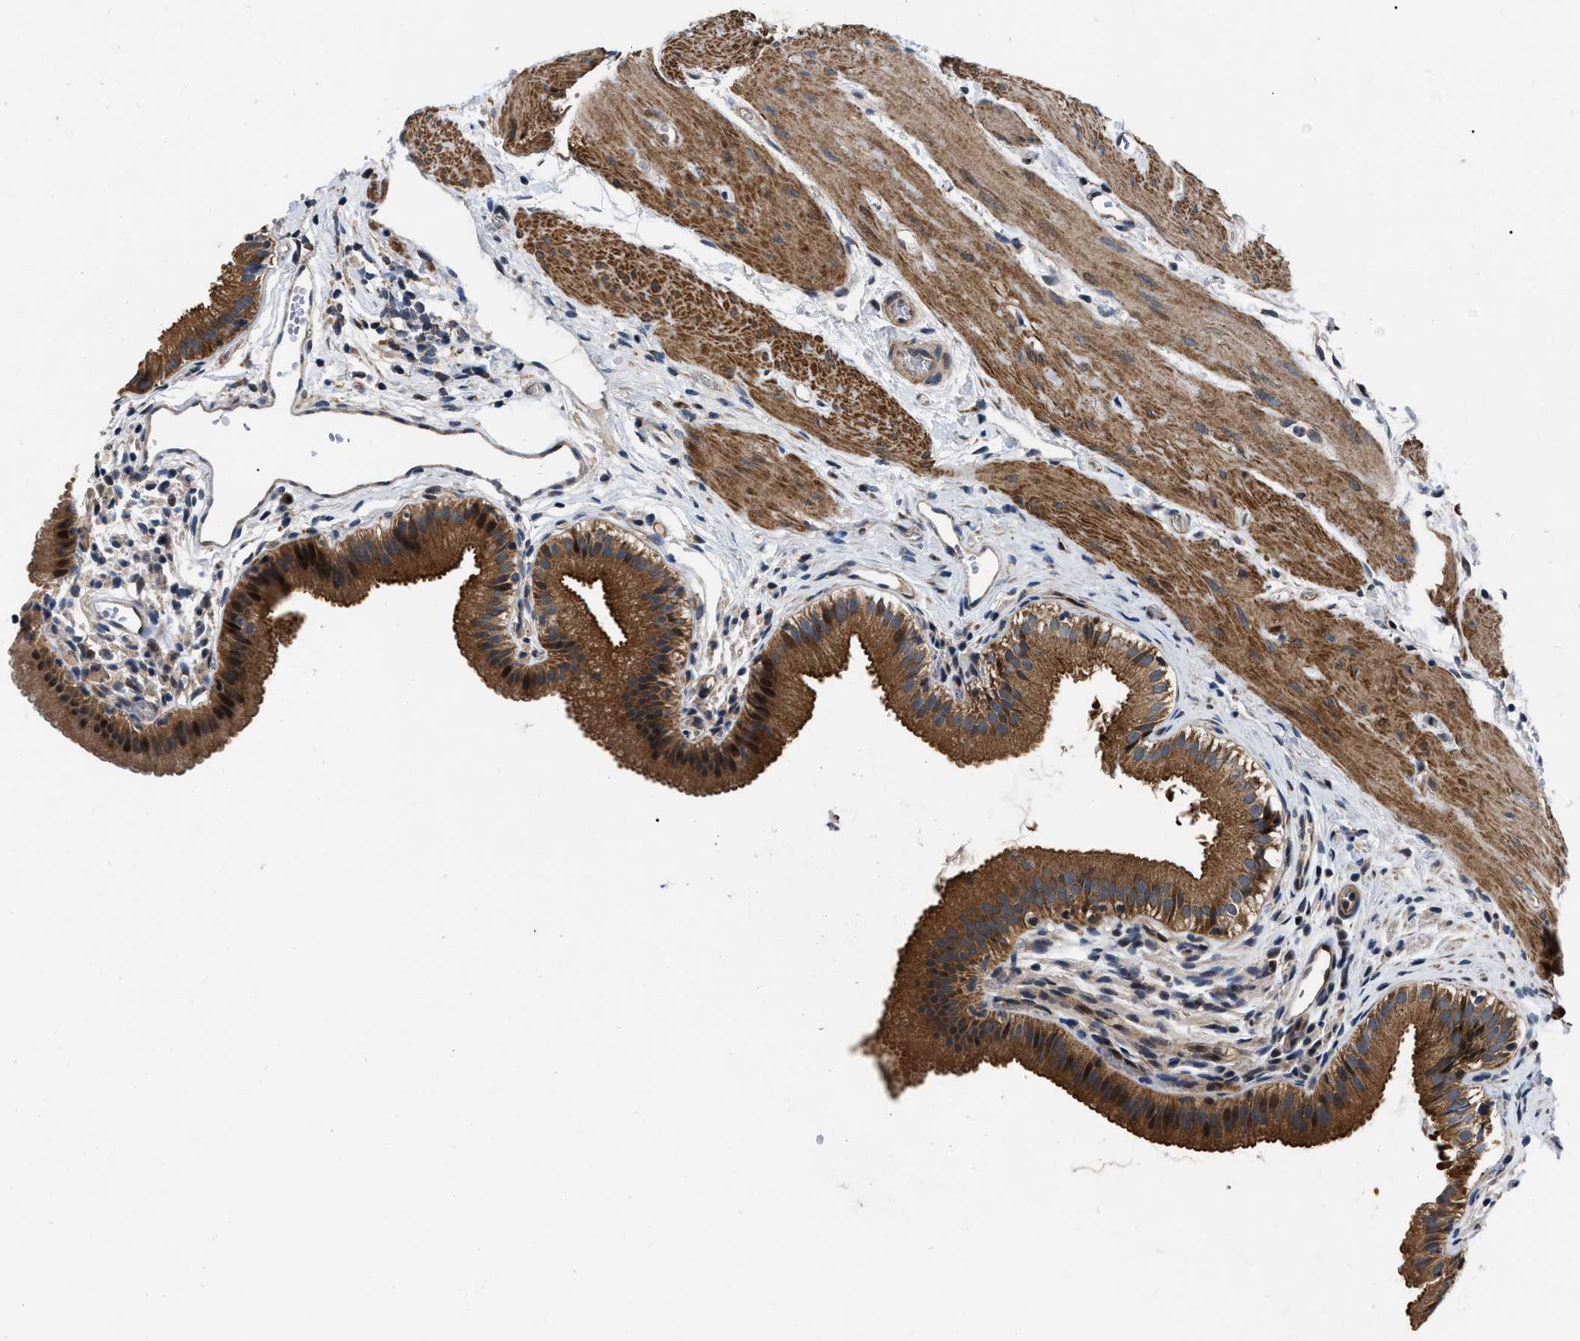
{"staining": {"intensity": "strong", "quantity": ">75%", "location": "cytoplasmic/membranous,nuclear"}, "tissue": "gallbladder", "cell_type": "Glandular cells", "image_type": "normal", "snomed": [{"axis": "morphology", "description": "Normal tissue, NOS"}, {"axis": "topography", "description": "Gallbladder"}], "caption": "Immunohistochemical staining of unremarkable gallbladder reveals high levels of strong cytoplasmic/membranous,nuclear expression in approximately >75% of glandular cells.", "gene": "PPWD1", "patient": {"sex": "female", "age": 26}}